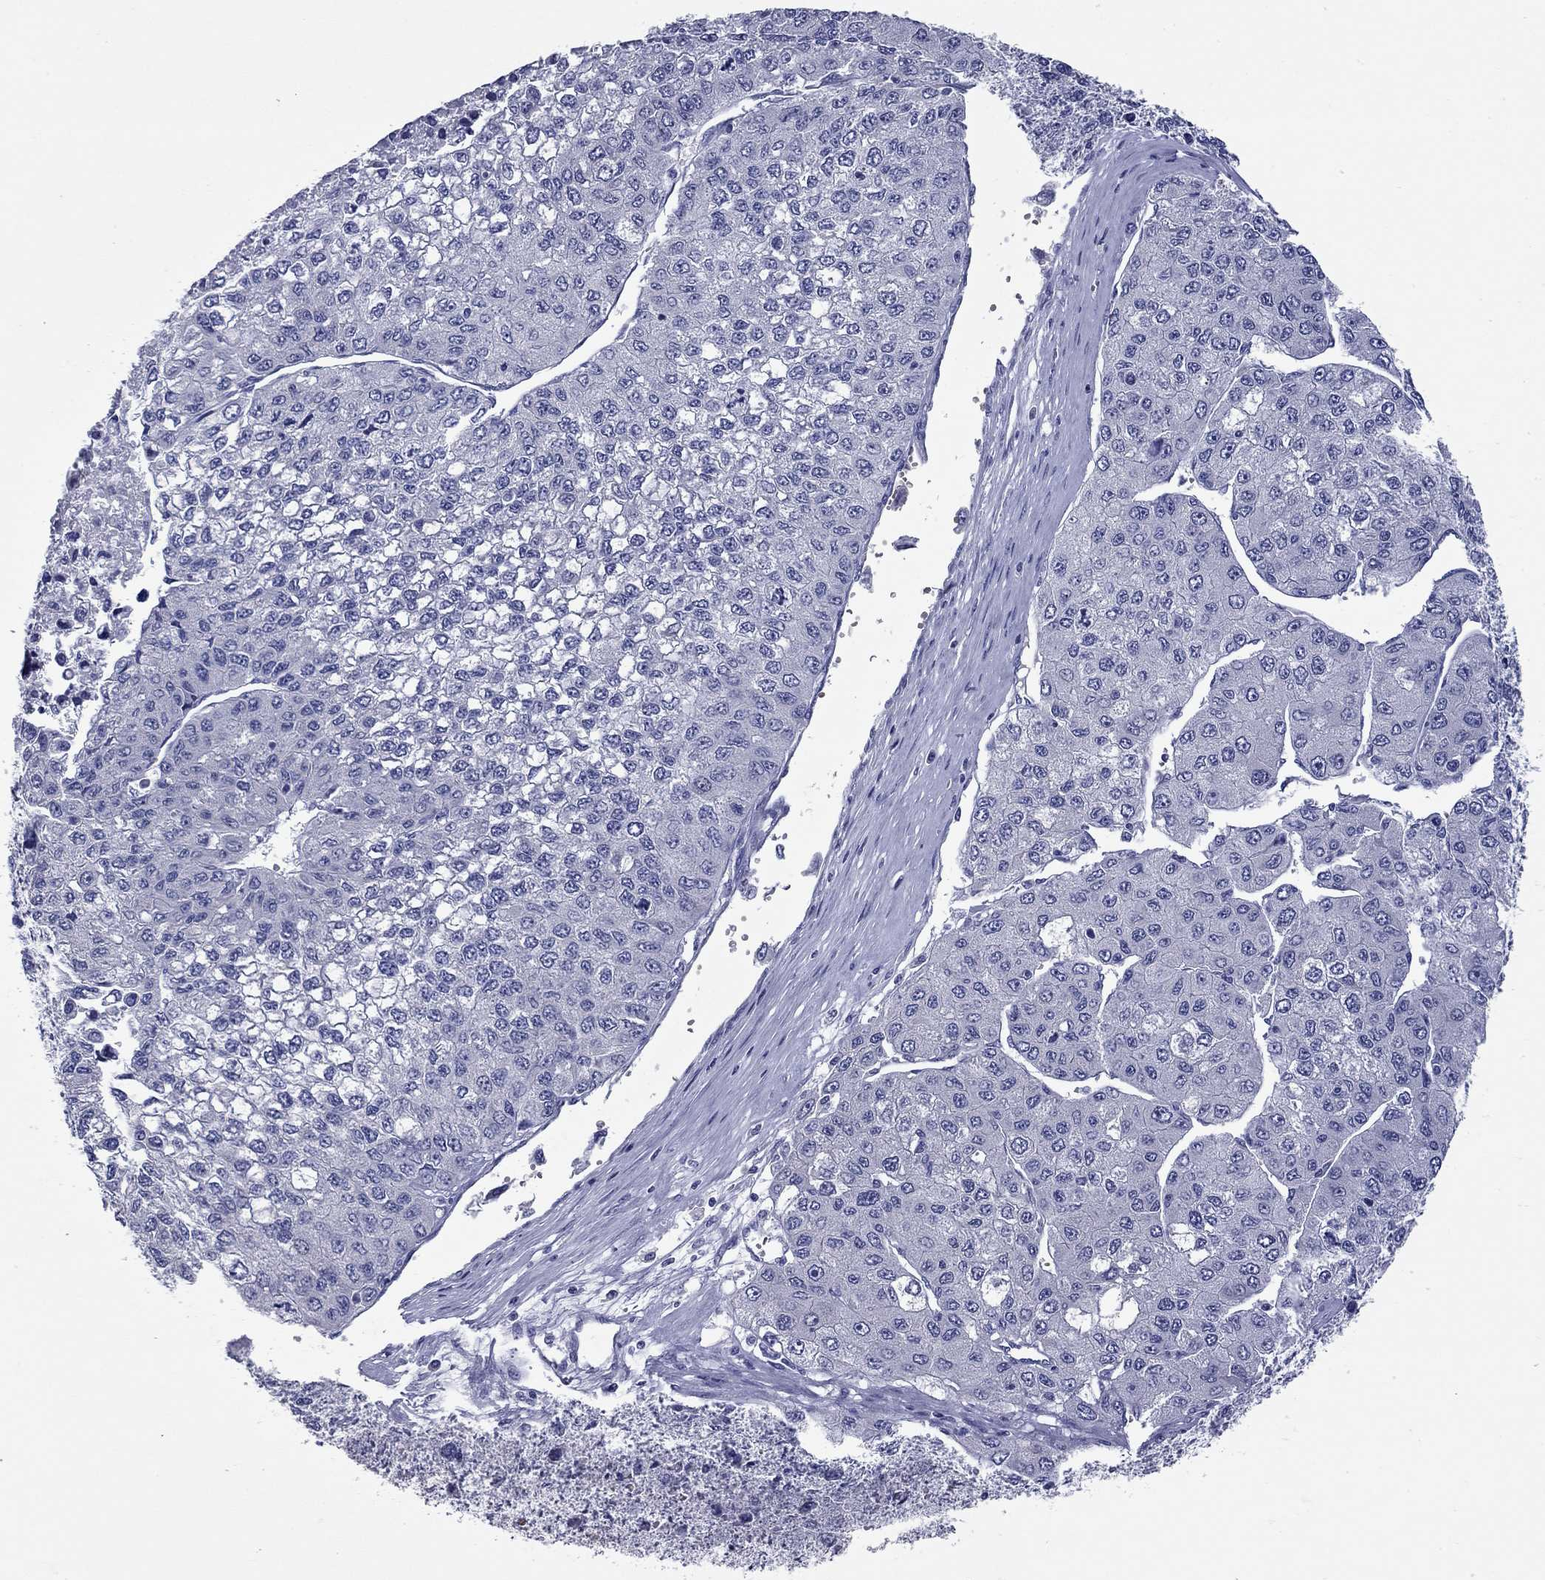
{"staining": {"intensity": "negative", "quantity": "none", "location": "none"}, "tissue": "liver cancer", "cell_type": "Tumor cells", "image_type": "cancer", "snomed": [{"axis": "morphology", "description": "Carcinoma, Hepatocellular, NOS"}, {"axis": "topography", "description": "Liver"}], "caption": "IHC photomicrograph of neoplastic tissue: human liver cancer stained with DAB shows no significant protein staining in tumor cells.", "gene": "UNC119B", "patient": {"sex": "female", "age": 66}}